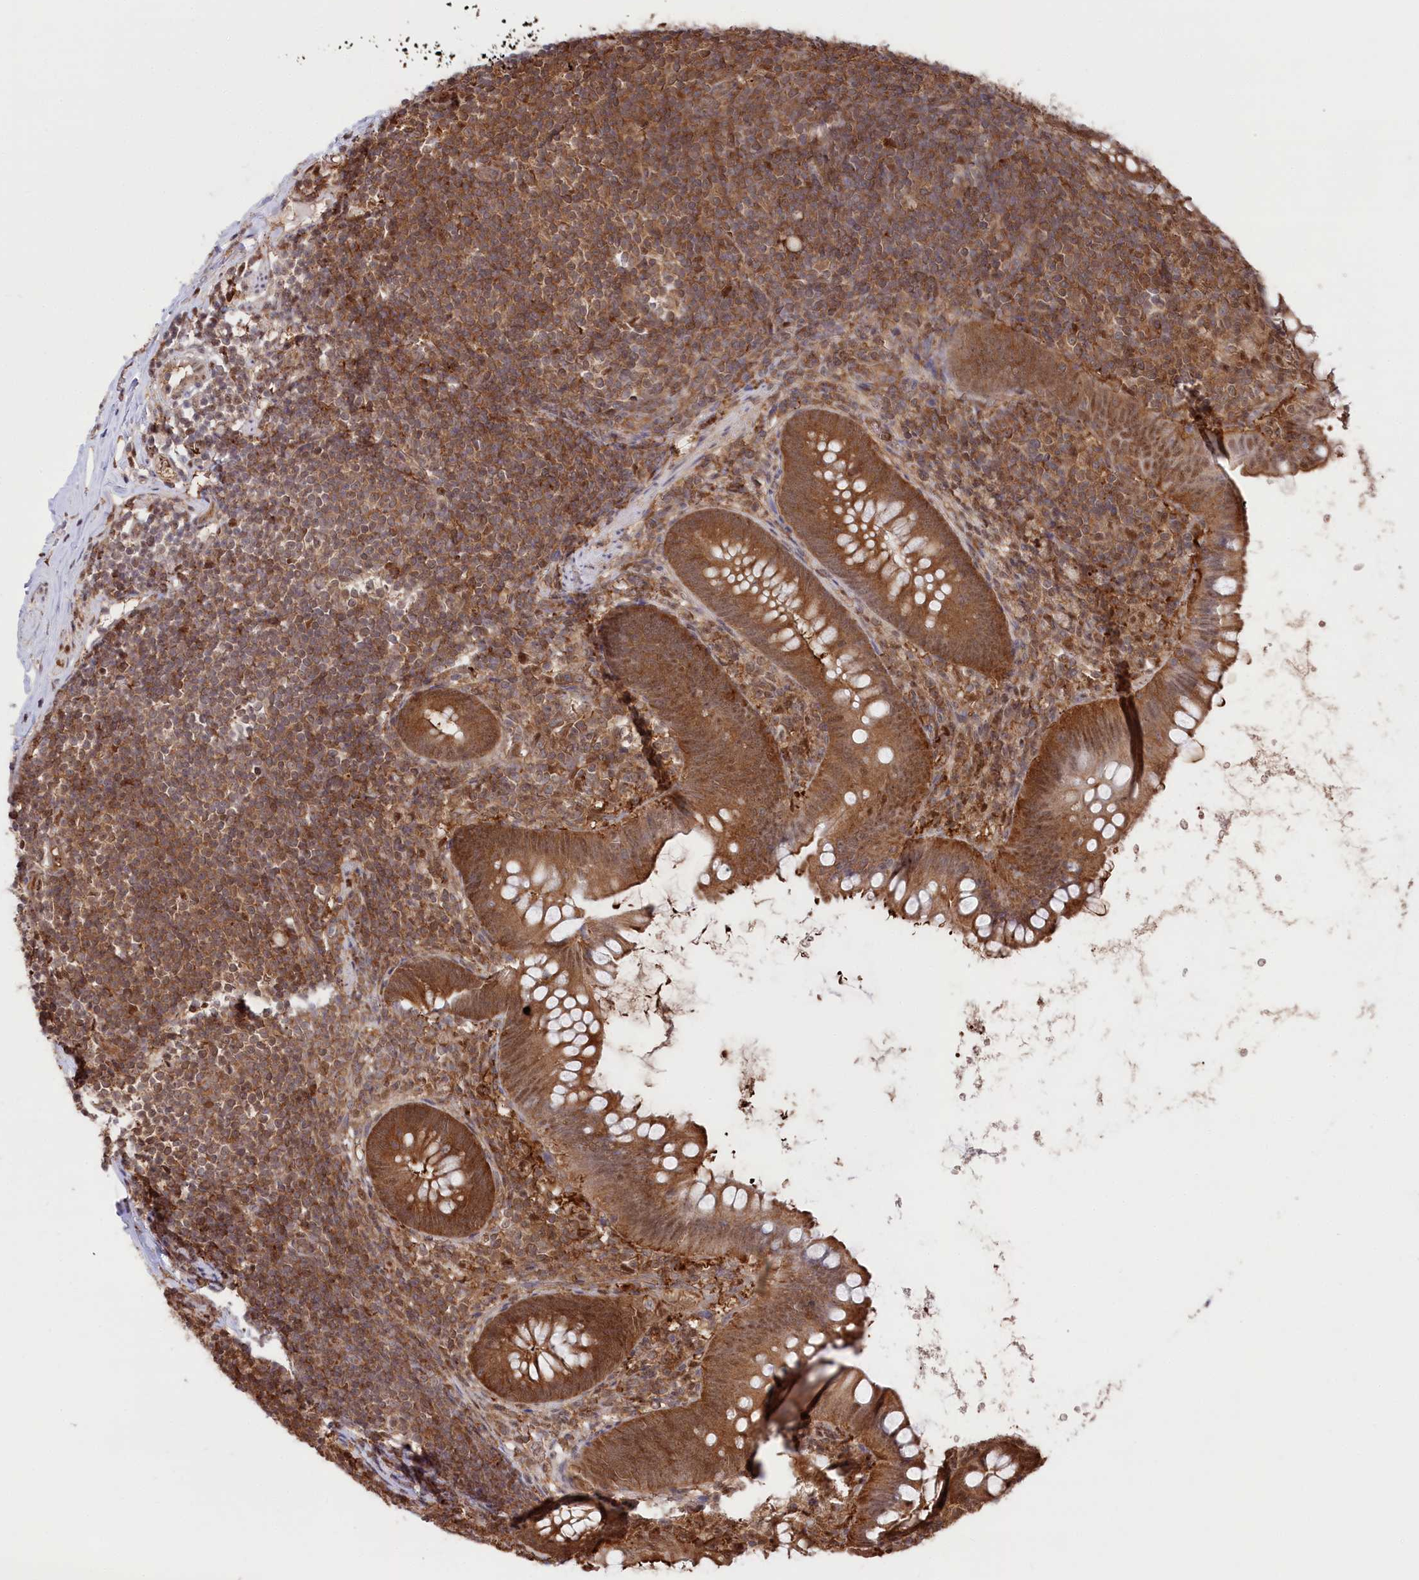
{"staining": {"intensity": "strong", "quantity": ">75%", "location": "cytoplasmic/membranous"}, "tissue": "appendix", "cell_type": "Glandular cells", "image_type": "normal", "snomed": [{"axis": "morphology", "description": "Normal tissue, NOS"}, {"axis": "topography", "description": "Appendix"}], "caption": "Appendix stained for a protein (brown) exhibits strong cytoplasmic/membranous positive staining in about >75% of glandular cells.", "gene": "PSMA1", "patient": {"sex": "female", "age": 62}}